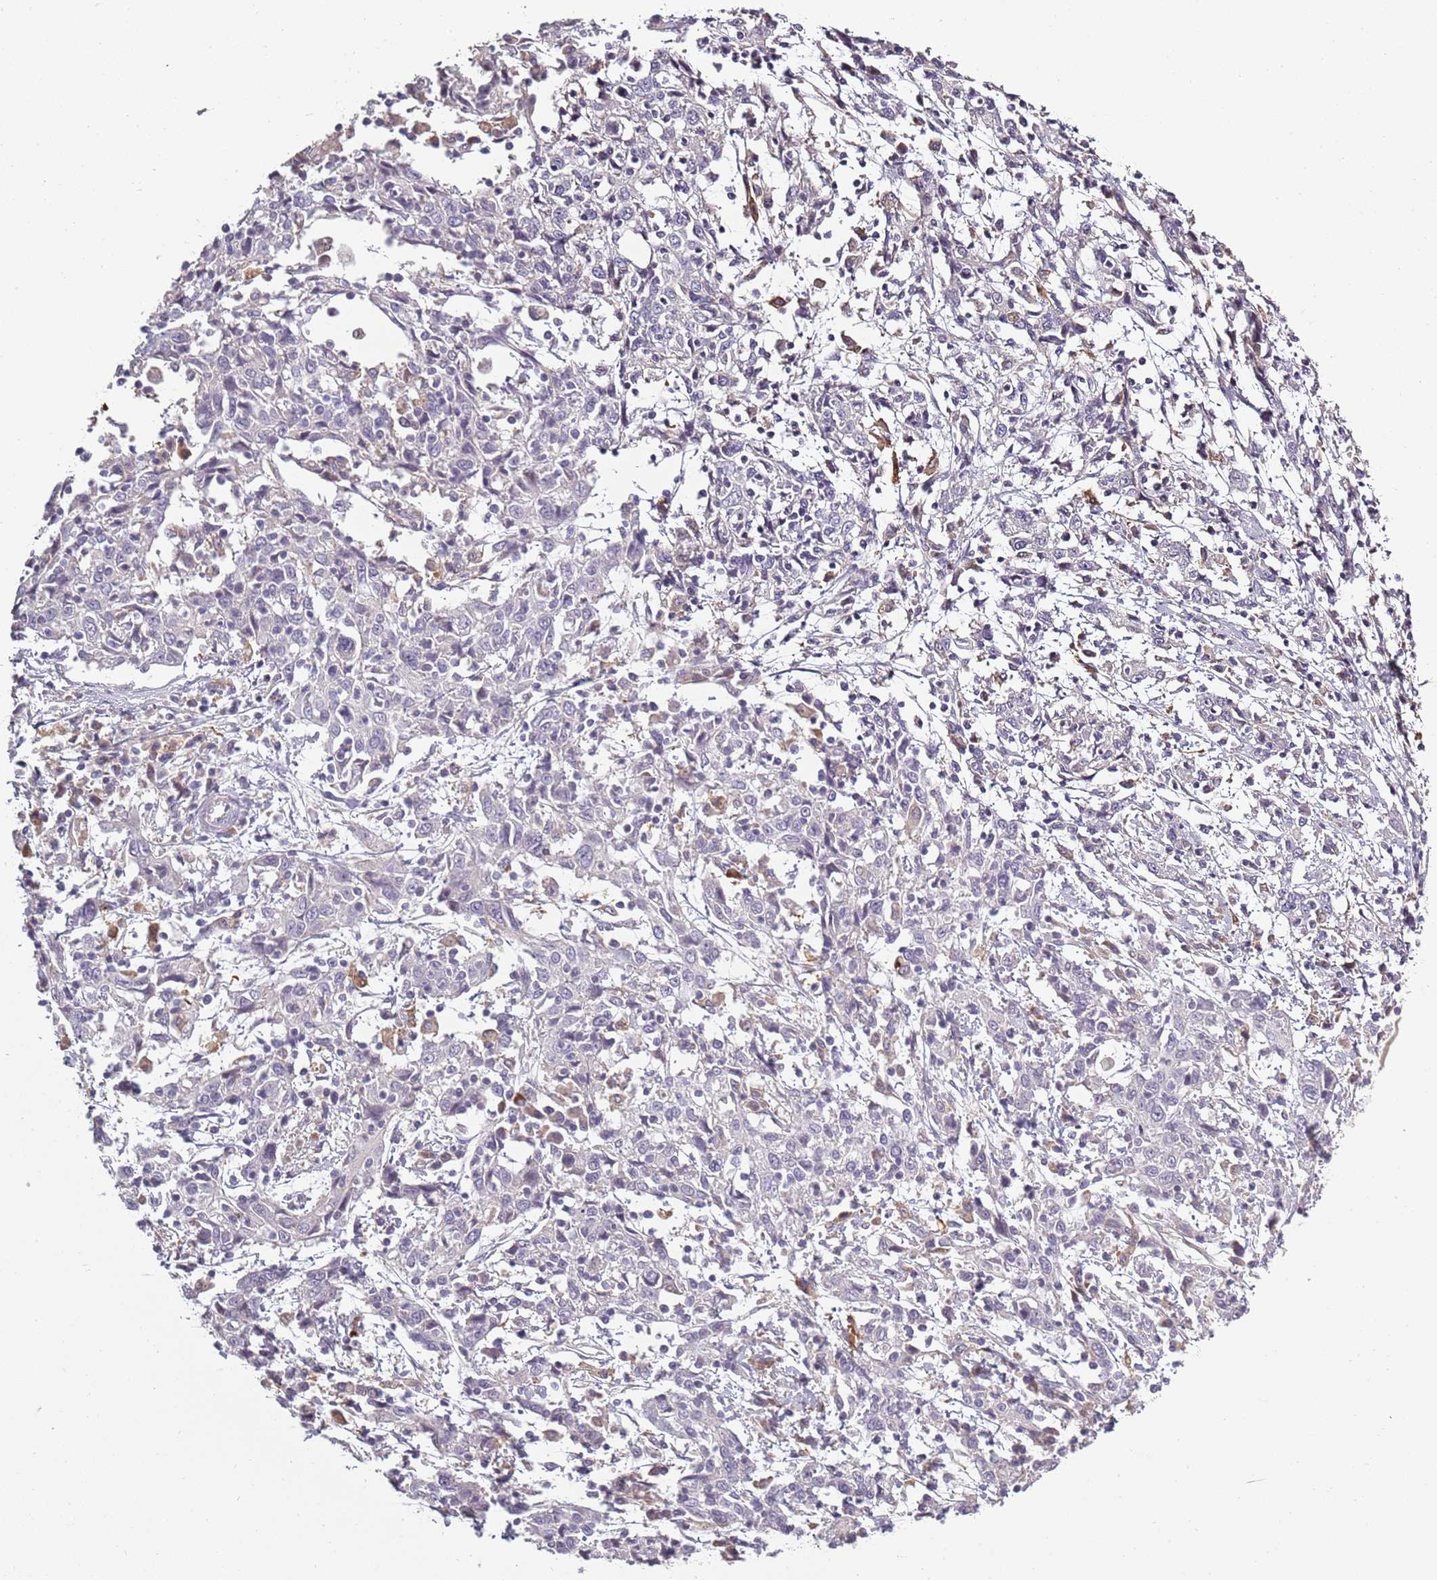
{"staining": {"intensity": "negative", "quantity": "none", "location": "none"}, "tissue": "cervical cancer", "cell_type": "Tumor cells", "image_type": "cancer", "snomed": [{"axis": "morphology", "description": "Squamous cell carcinoma, NOS"}, {"axis": "topography", "description": "Cervix"}], "caption": "DAB (3,3'-diaminobenzidine) immunohistochemical staining of cervical cancer (squamous cell carcinoma) reveals no significant positivity in tumor cells. (Stains: DAB immunohistochemistry with hematoxylin counter stain, Microscopy: brightfield microscopy at high magnification).", "gene": "CC2D2B", "patient": {"sex": "female", "age": 46}}